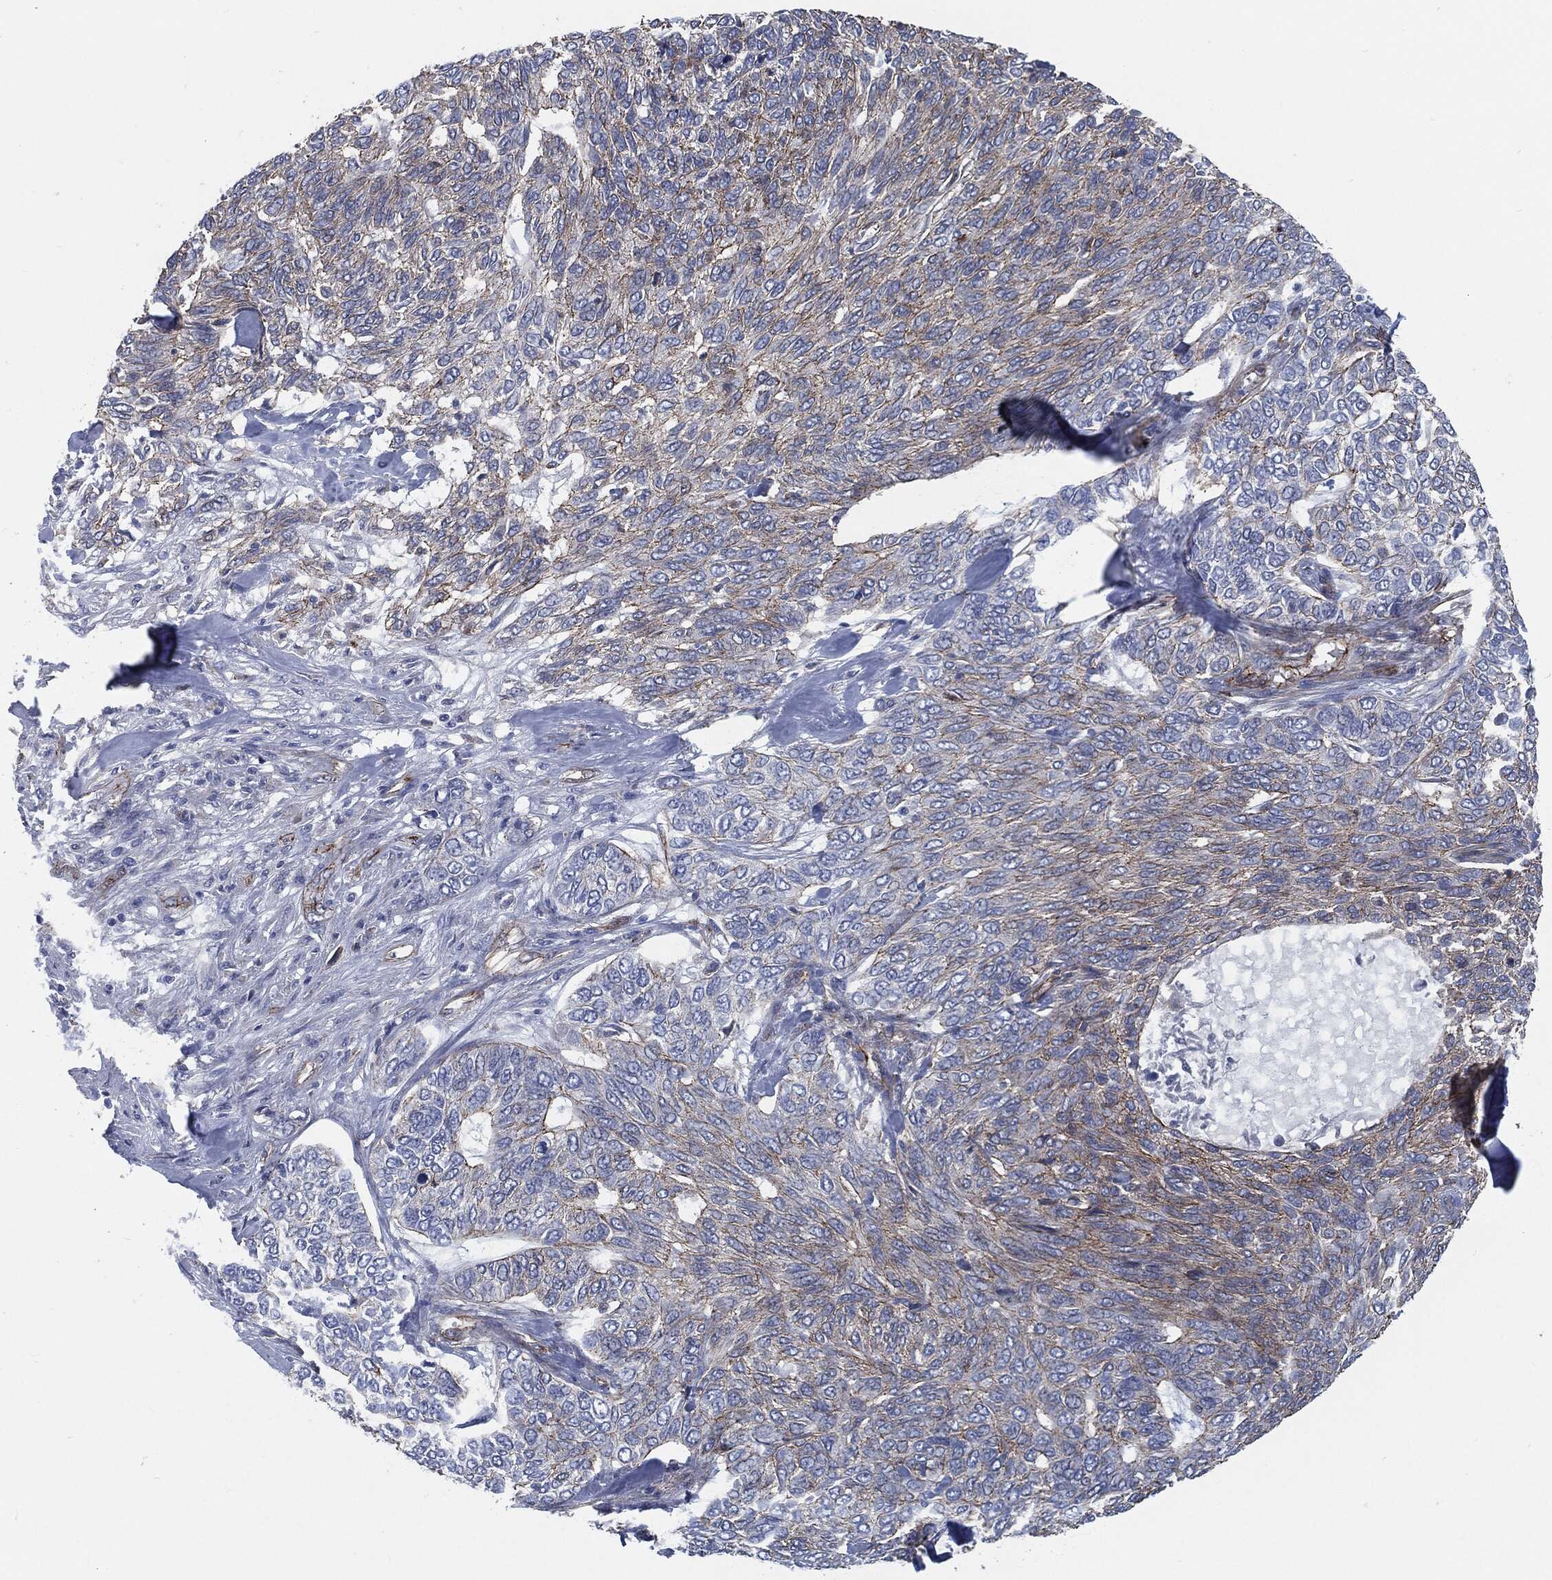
{"staining": {"intensity": "moderate", "quantity": "<25%", "location": "cytoplasmic/membranous"}, "tissue": "skin cancer", "cell_type": "Tumor cells", "image_type": "cancer", "snomed": [{"axis": "morphology", "description": "Basal cell carcinoma"}, {"axis": "topography", "description": "Skin"}], "caption": "Brown immunohistochemical staining in human skin cancer (basal cell carcinoma) displays moderate cytoplasmic/membranous staining in about <25% of tumor cells. (DAB IHC, brown staining for protein, blue staining for nuclei).", "gene": "SVIL", "patient": {"sex": "female", "age": 65}}